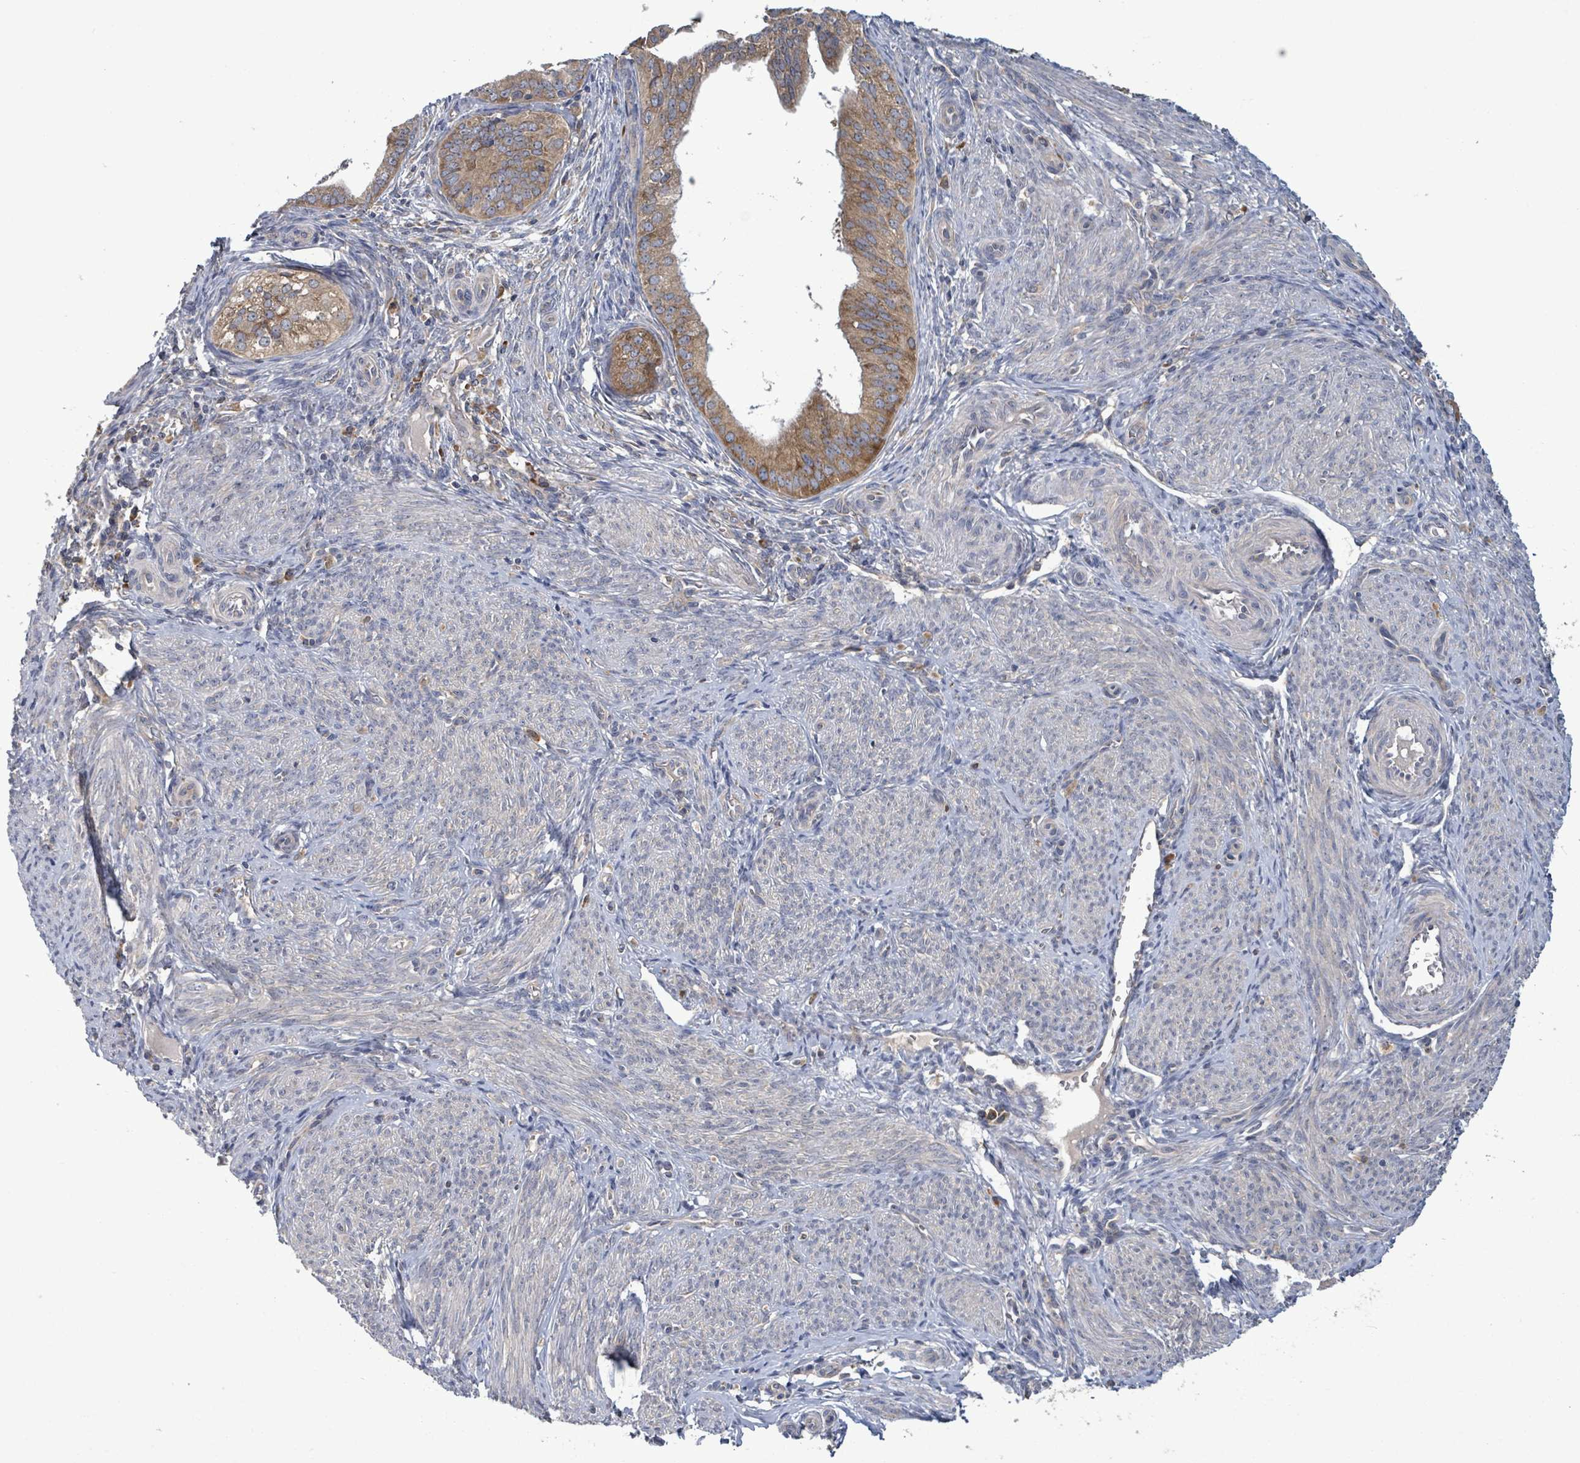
{"staining": {"intensity": "moderate", "quantity": ">75%", "location": "cytoplasmic/membranous"}, "tissue": "endometrial cancer", "cell_type": "Tumor cells", "image_type": "cancer", "snomed": [{"axis": "morphology", "description": "Adenocarcinoma, NOS"}, {"axis": "topography", "description": "Endometrium"}], "caption": "Endometrial cancer (adenocarcinoma) stained for a protein demonstrates moderate cytoplasmic/membranous positivity in tumor cells.", "gene": "SERPINE3", "patient": {"sex": "female", "age": 50}}